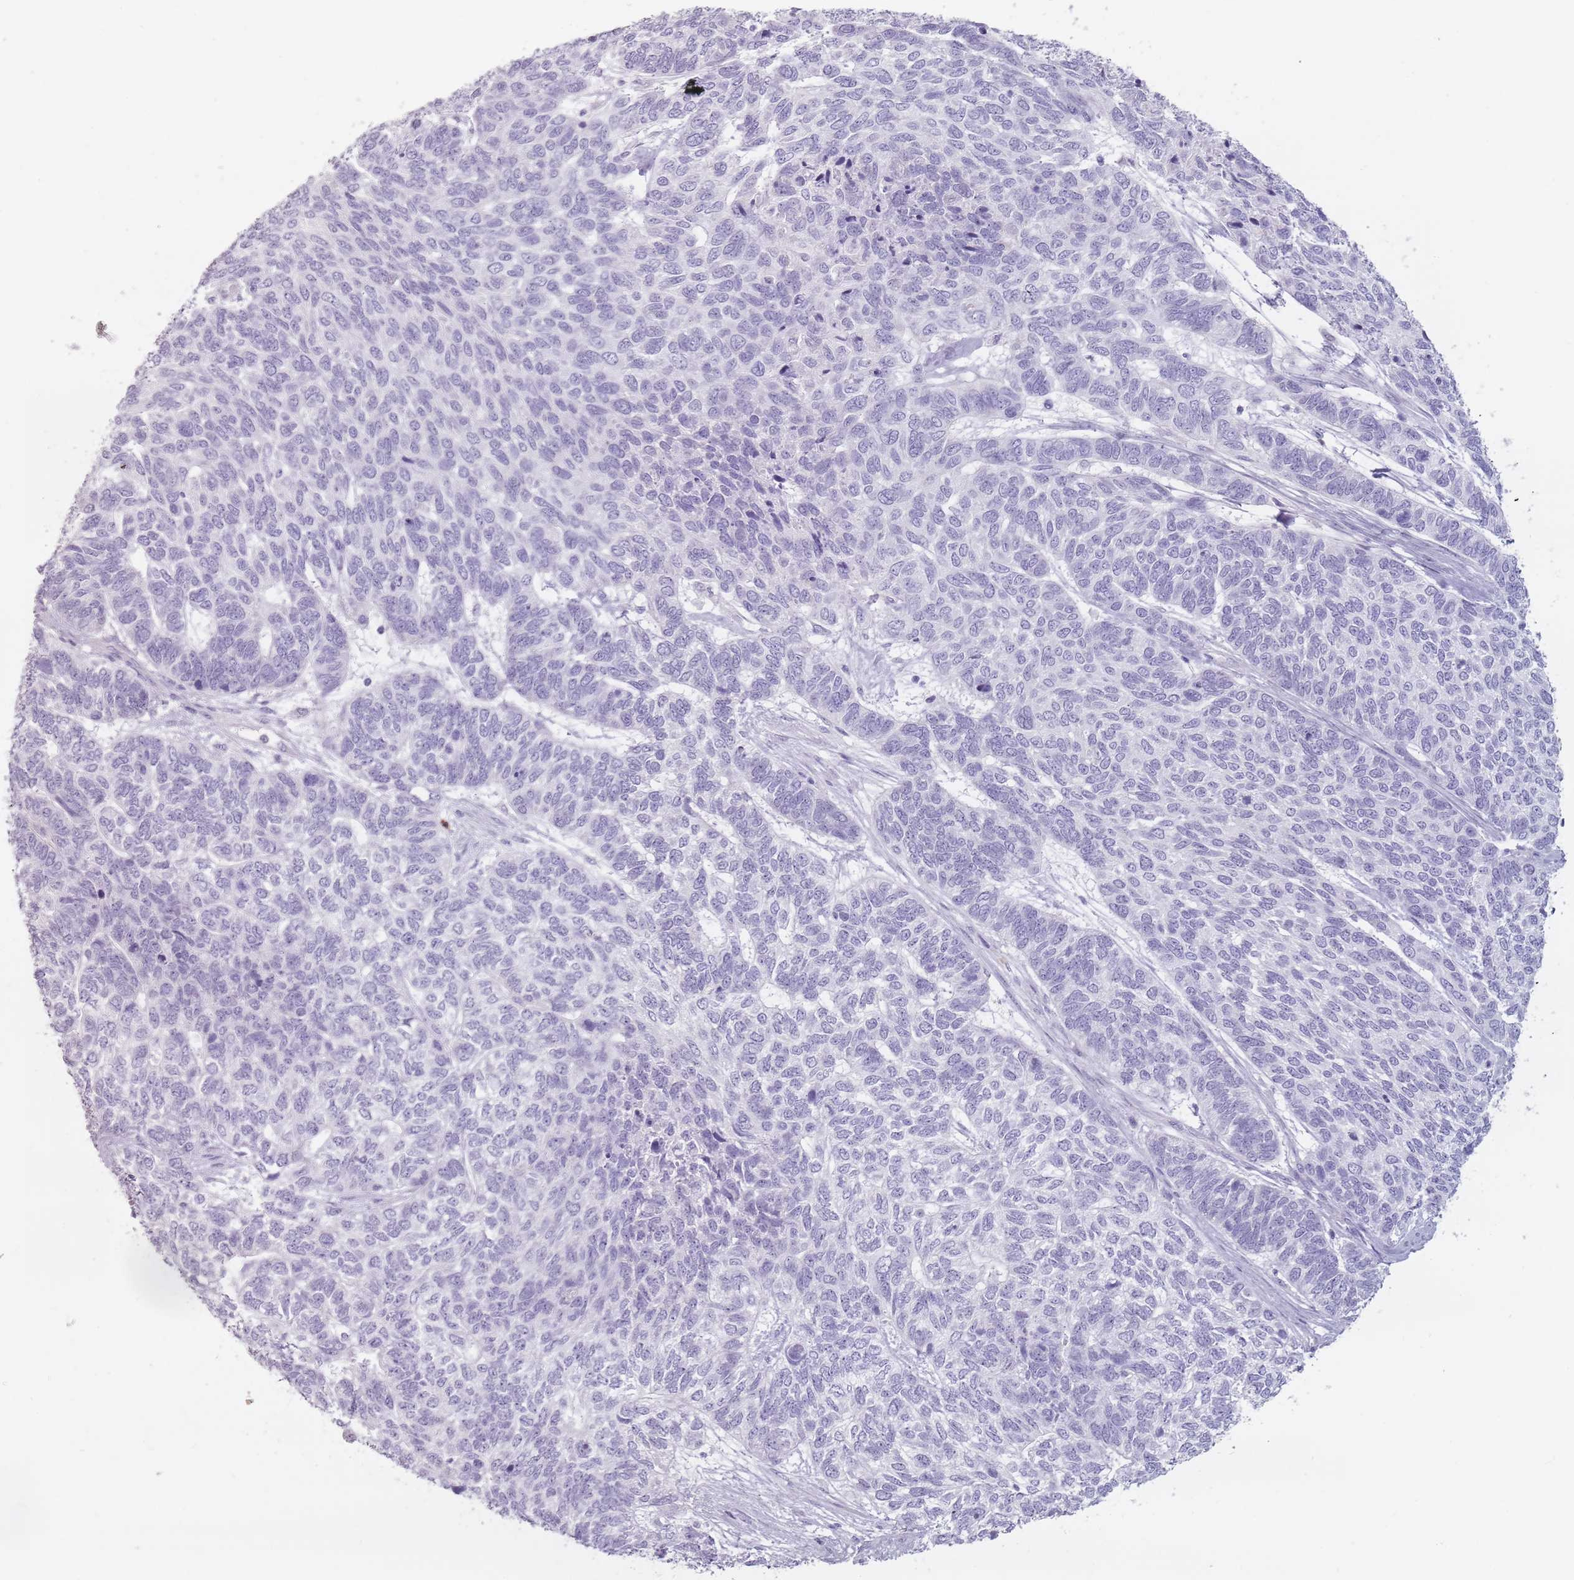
{"staining": {"intensity": "negative", "quantity": "none", "location": "none"}, "tissue": "skin cancer", "cell_type": "Tumor cells", "image_type": "cancer", "snomed": [{"axis": "morphology", "description": "Basal cell carcinoma"}, {"axis": "topography", "description": "Skin"}], "caption": "Immunohistochemistry micrograph of skin cancer (basal cell carcinoma) stained for a protein (brown), which displays no expression in tumor cells.", "gene": "ZNF584", "patient": {"sex": "female", "age": 65}}